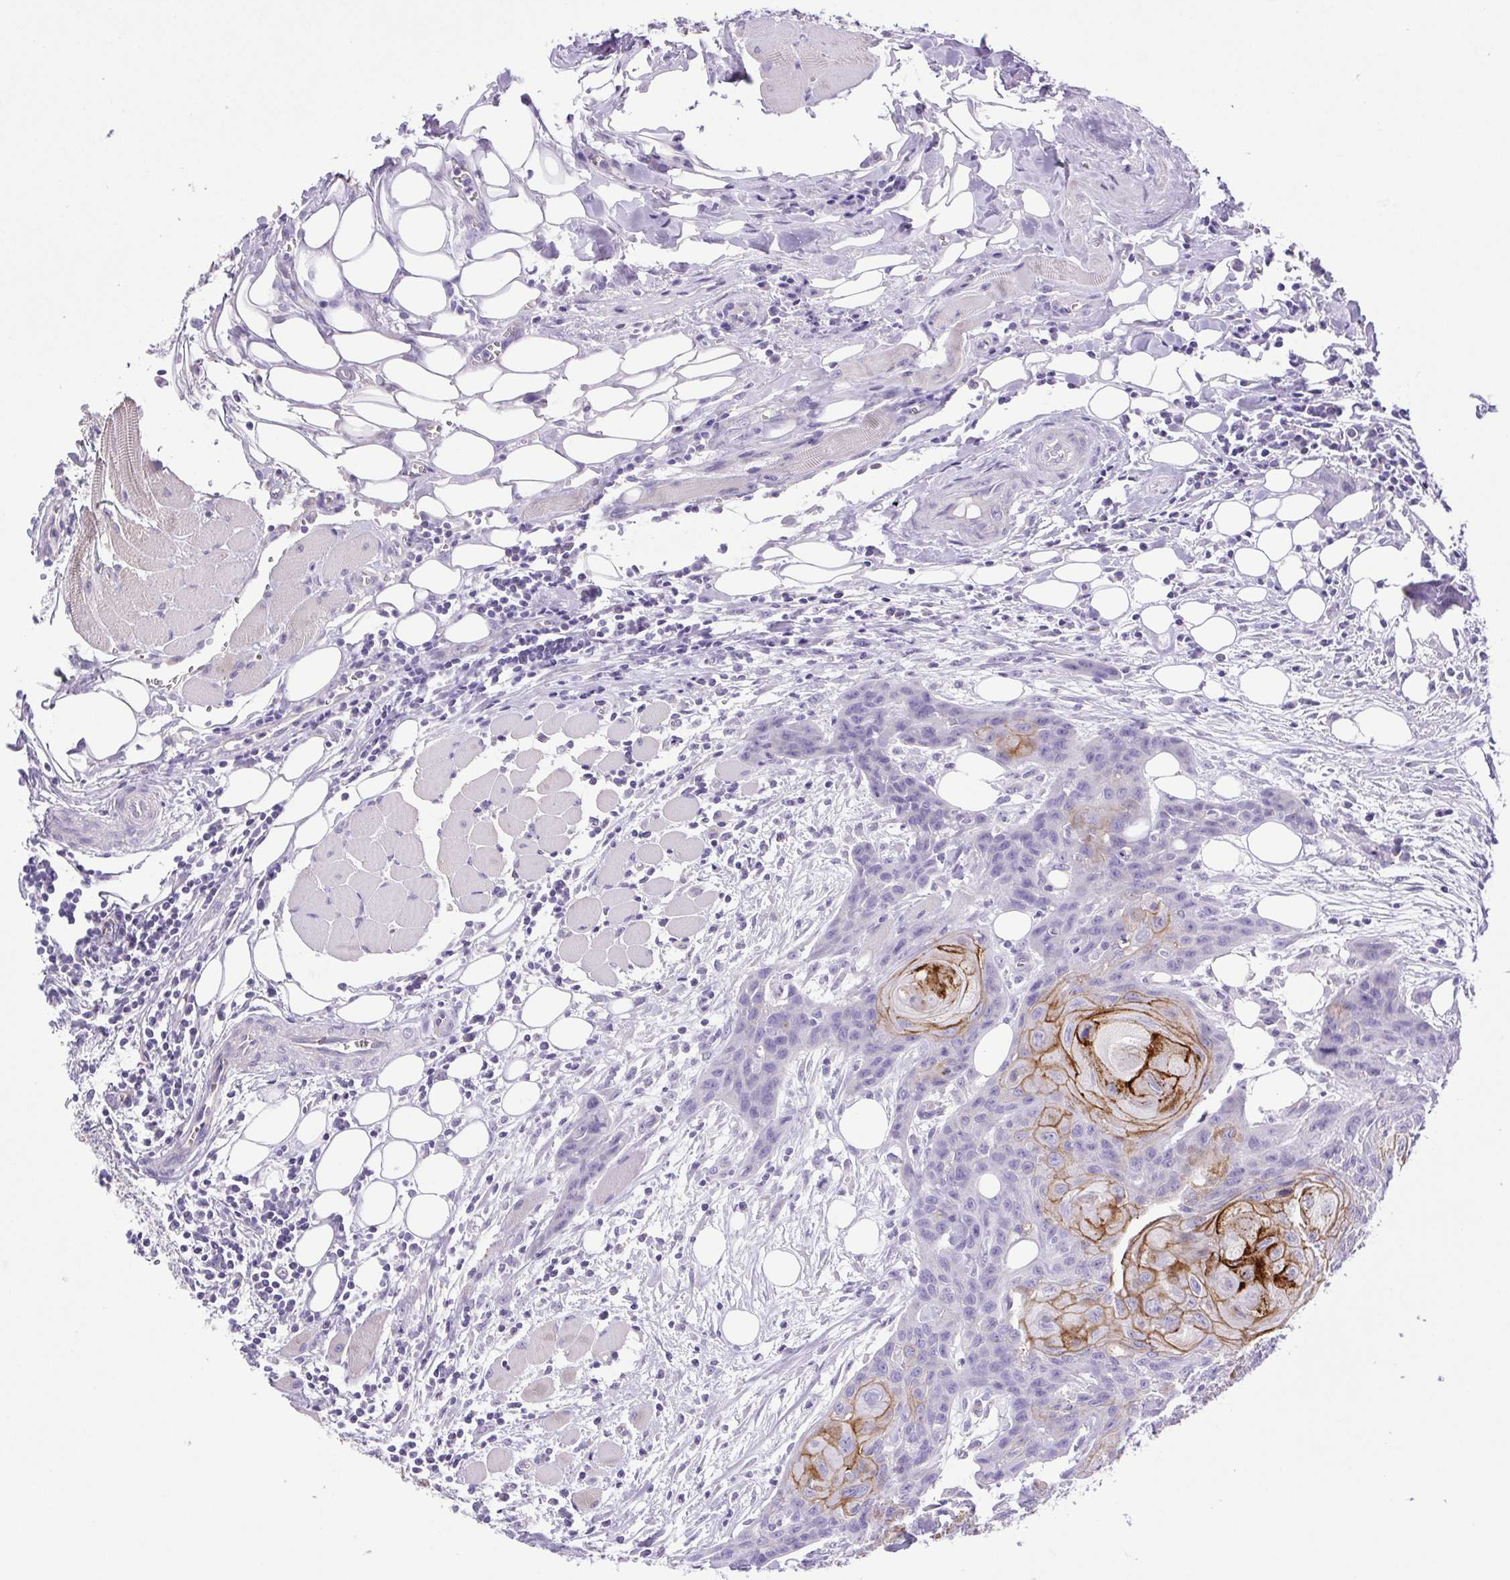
{"staining": {"intensity": "strong", "quantity": "<25%", "location": "cytoplasmic/membranous"}, "tissue": "head and neck cancer", "cell_type": "Tumor cells", "image_type": "cancer", "snomed": [{"axis": "morphology", "description": "Squamous cell carcinoma, NOS"}, {"axis": "topography", "description": "Oral tissue"}, {"axis": "topography", "description": "Head-Neck"}], "caption": "A high-resolution histopathology image shows IHC staining of head and neck squamous cell carcinoma, which demonstrates strong cytoplasmic/membranous expression in about <25% of tumor cells.", "gene": "CDSN", "patient": {"sex": "male", "age": 58}}